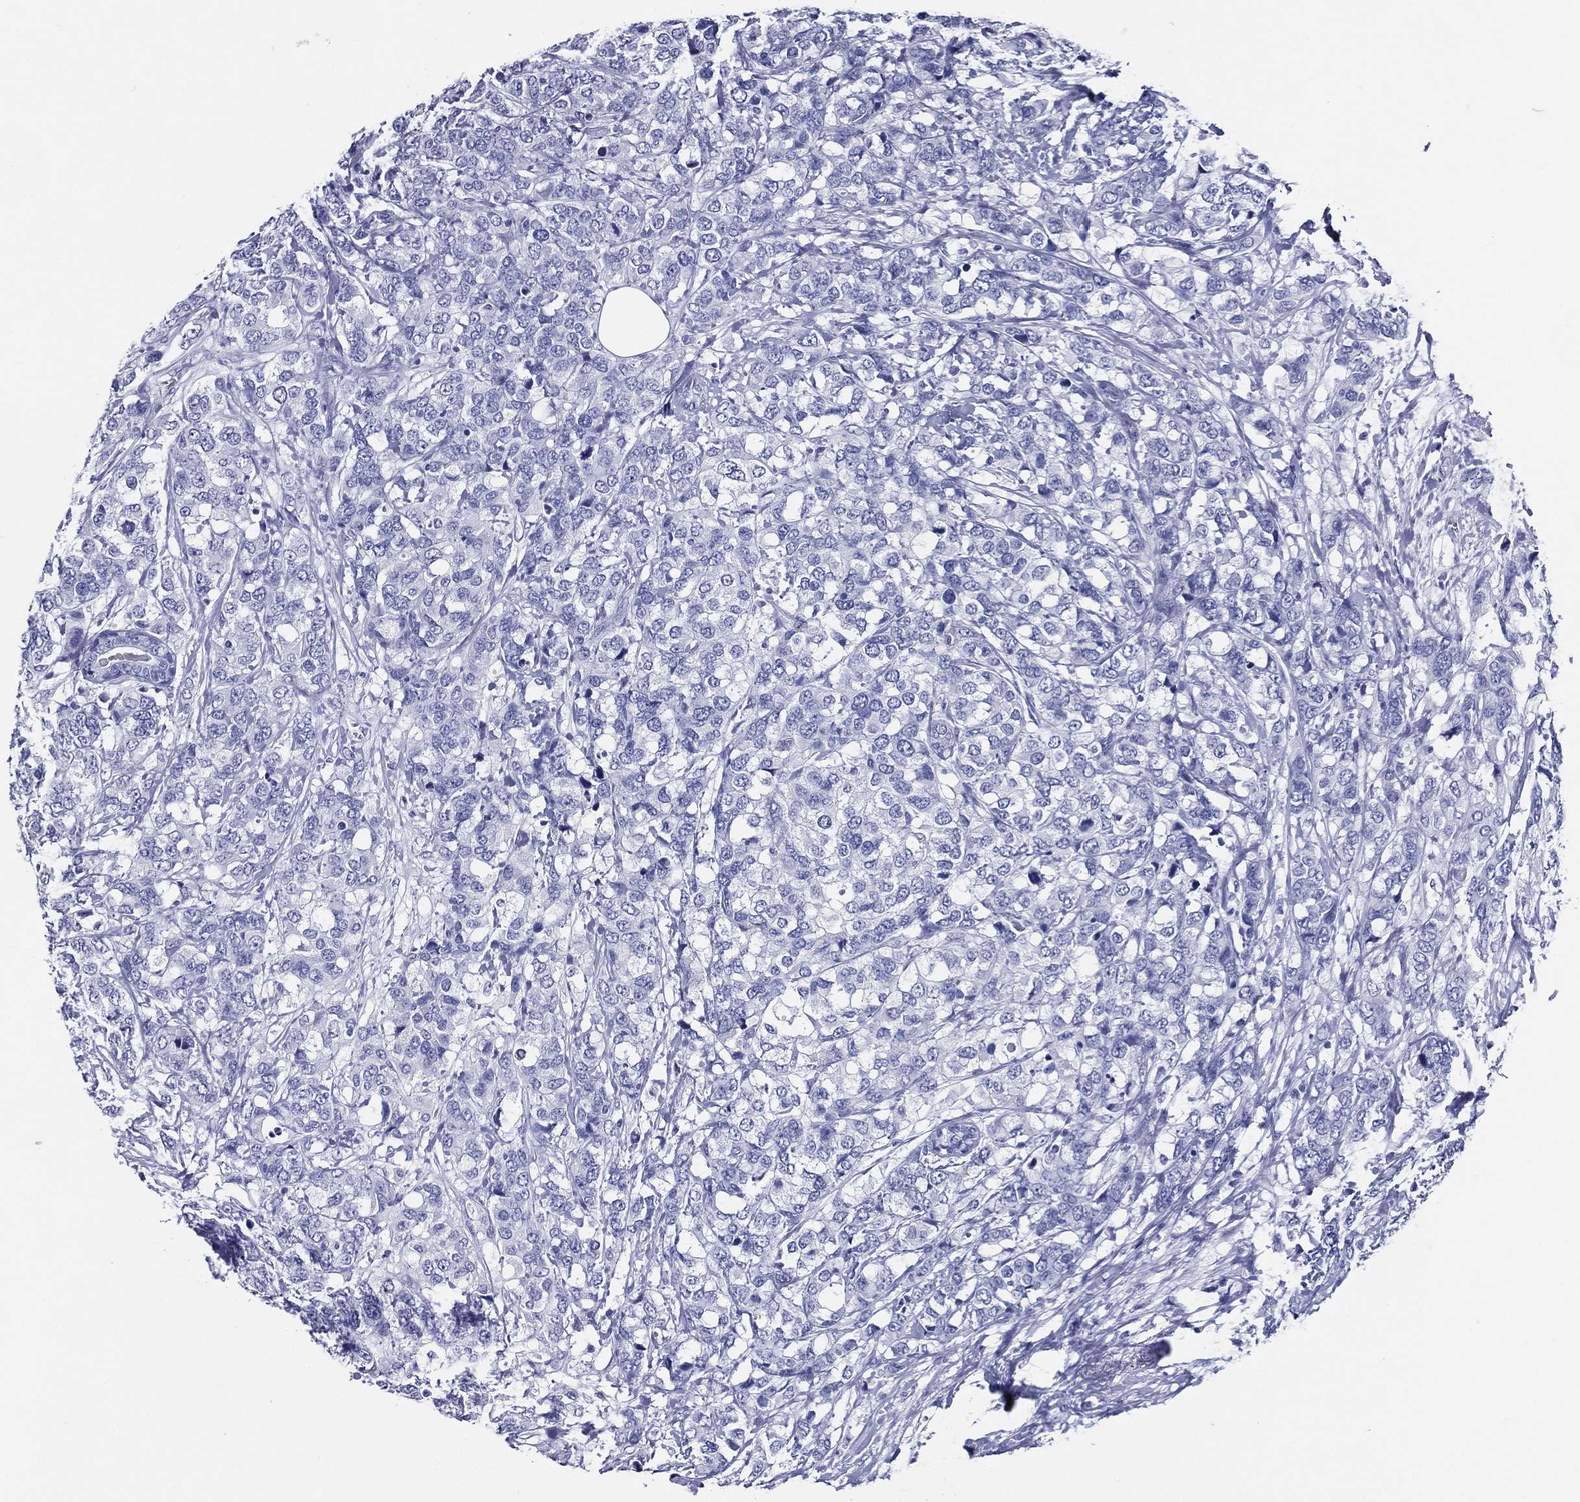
{"staining": {"intensity": "negative", "quantity": "none", "location": "none"}, "tissue": "breast cancer", "cell_type": "Tumor cells", "image_type": "cancer", "snomed": [{"axis": "morphology", "description": "Lobular carcinoma"}, {"axis": "topography", "description": "Breast"}], "caption": "Breast cancer was stained to show a protein in brown. There is no significant expression in tumor cells.", "gene": "ACE2", "patient": {"sex": "female", "age": 59}}